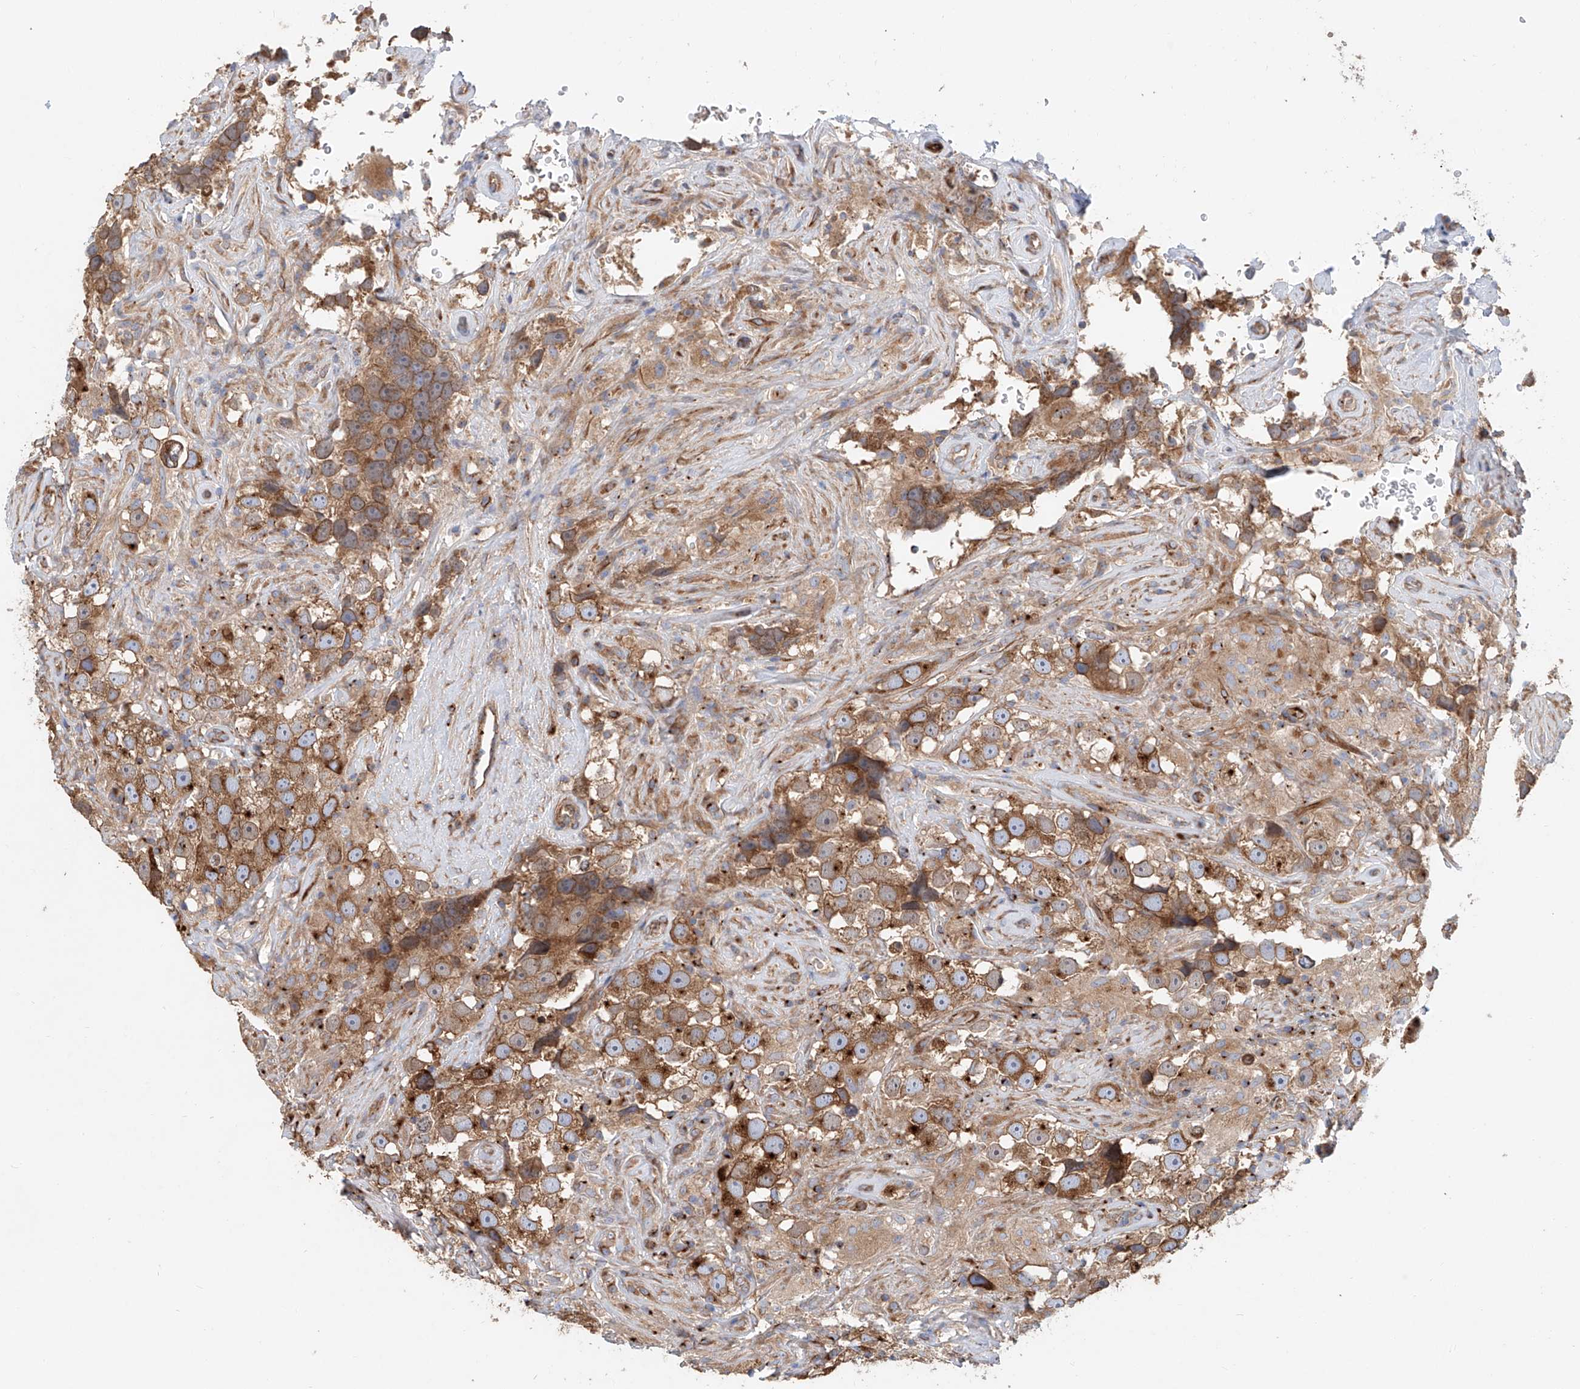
{"staining": {"intensity": "moderate", "quantity": ">75%", "location": "cytoplasmic/membranous"}, "tissue": "testis cancer", "cell_type": "Tumor cells", "image_type": "cancer", "snomed": [{"axis": "morphology", "description": "Seminoma, NOS"}, {"axis": "topography", "description": "Testis"}], "caption": "Tumor cells demonstrate medium levels of moderate cytoplasmic/membranous positivity in about >75% of cells in testis seminoma. Nuclei are stained in blue.", "gene": "HGSNAT", "patient": {"sex": "male", "age": 49}}